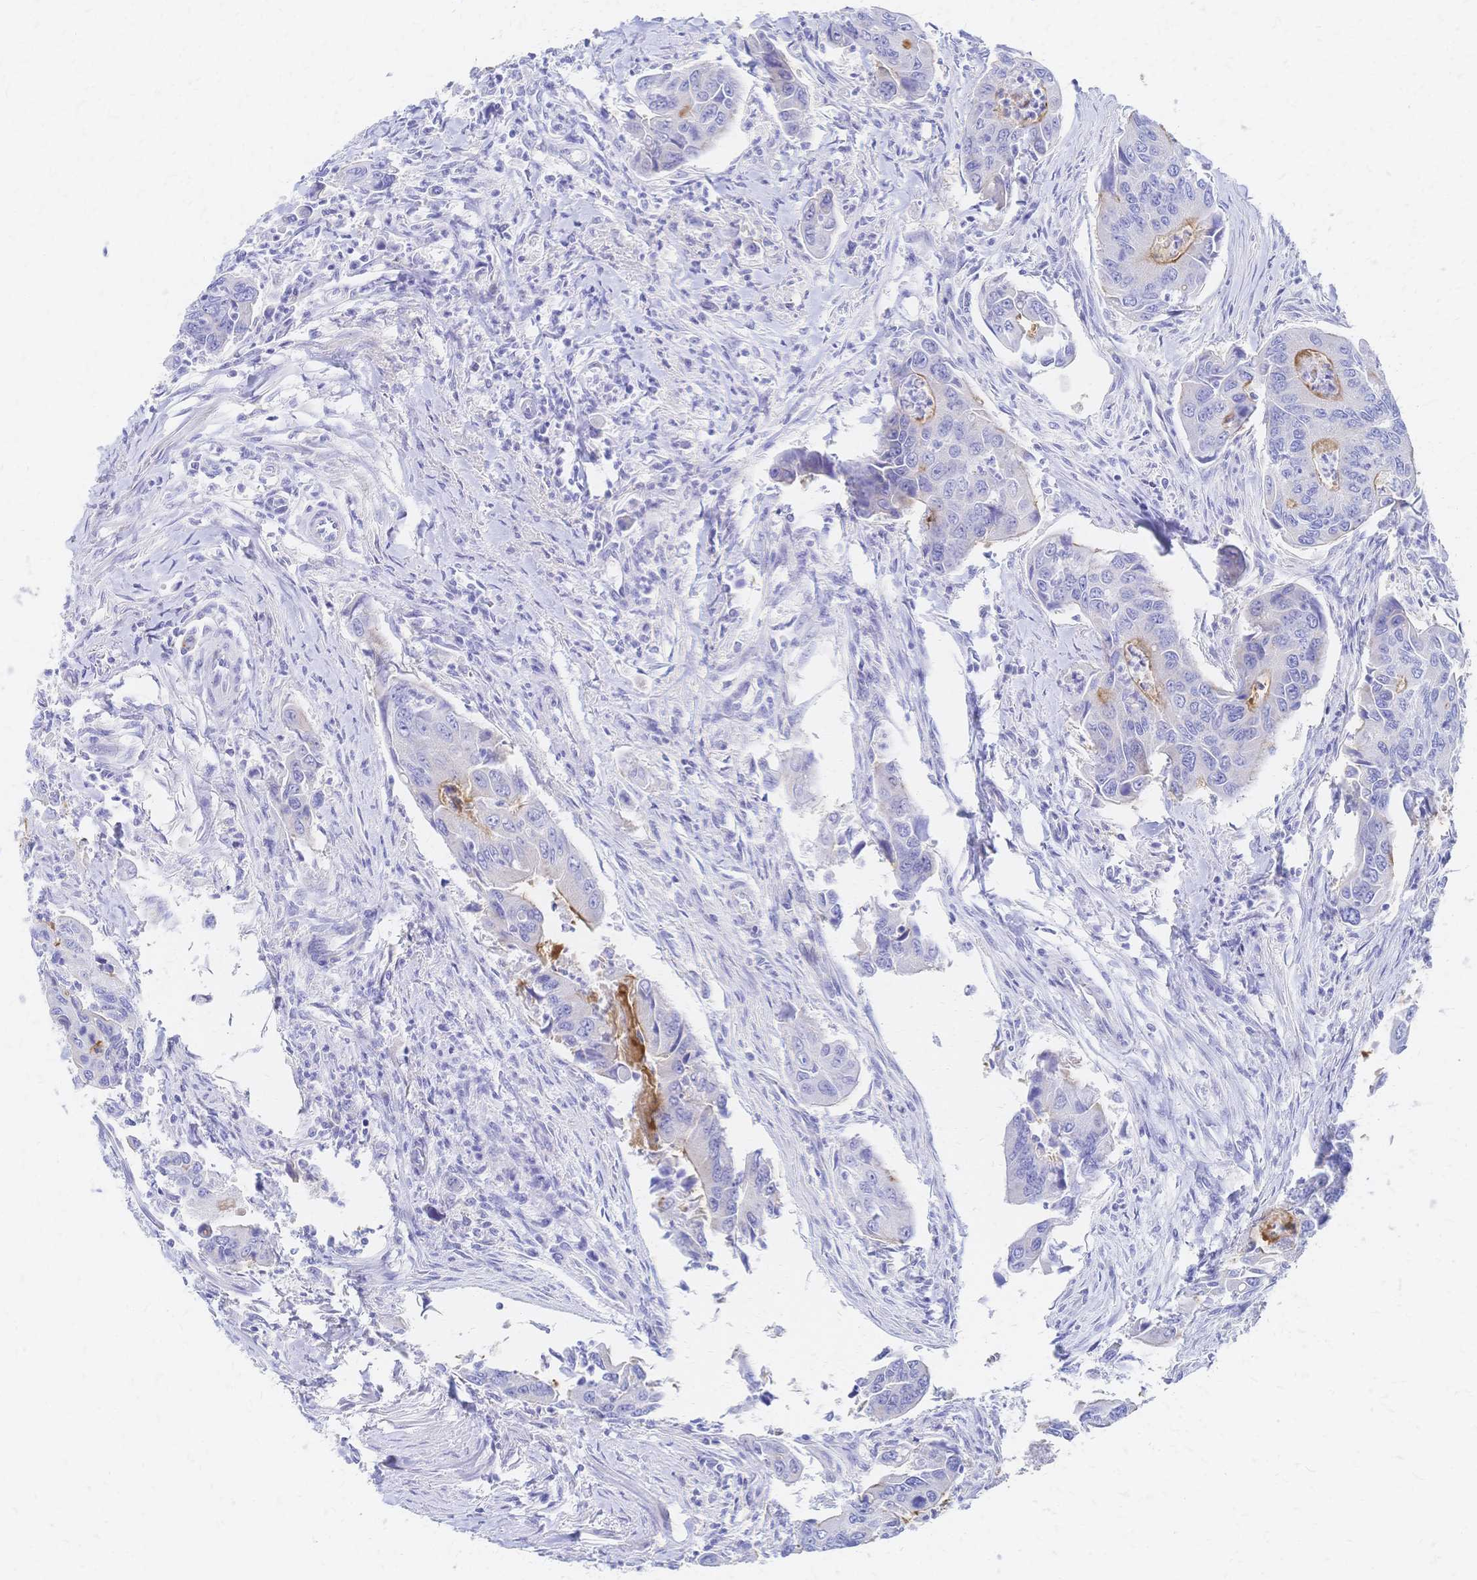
{"staining": {"intensity": "moderate", "quantity": "<25%", "location": "cytoplasmic/membranous"}, "tissue": "colorectal cancer", "cell_type": "Tumor cells", "image_type": "cancer", "snomed": [{"axis": "morphology", "description": "Adenocarcinoma, NOS"}, {"axis": "topography", "description": "Colon"}], "caption": "Protein expression by immunohistochemistry displays moderate cytoplasmic/membranous expression in about <25% of tumor cells in adenocarcinoma (colorectal). (IHC, brightfield microscopy, high magnification).", "gene": "SLC5A1", "patient": {"sex": "female", "age": 67}}